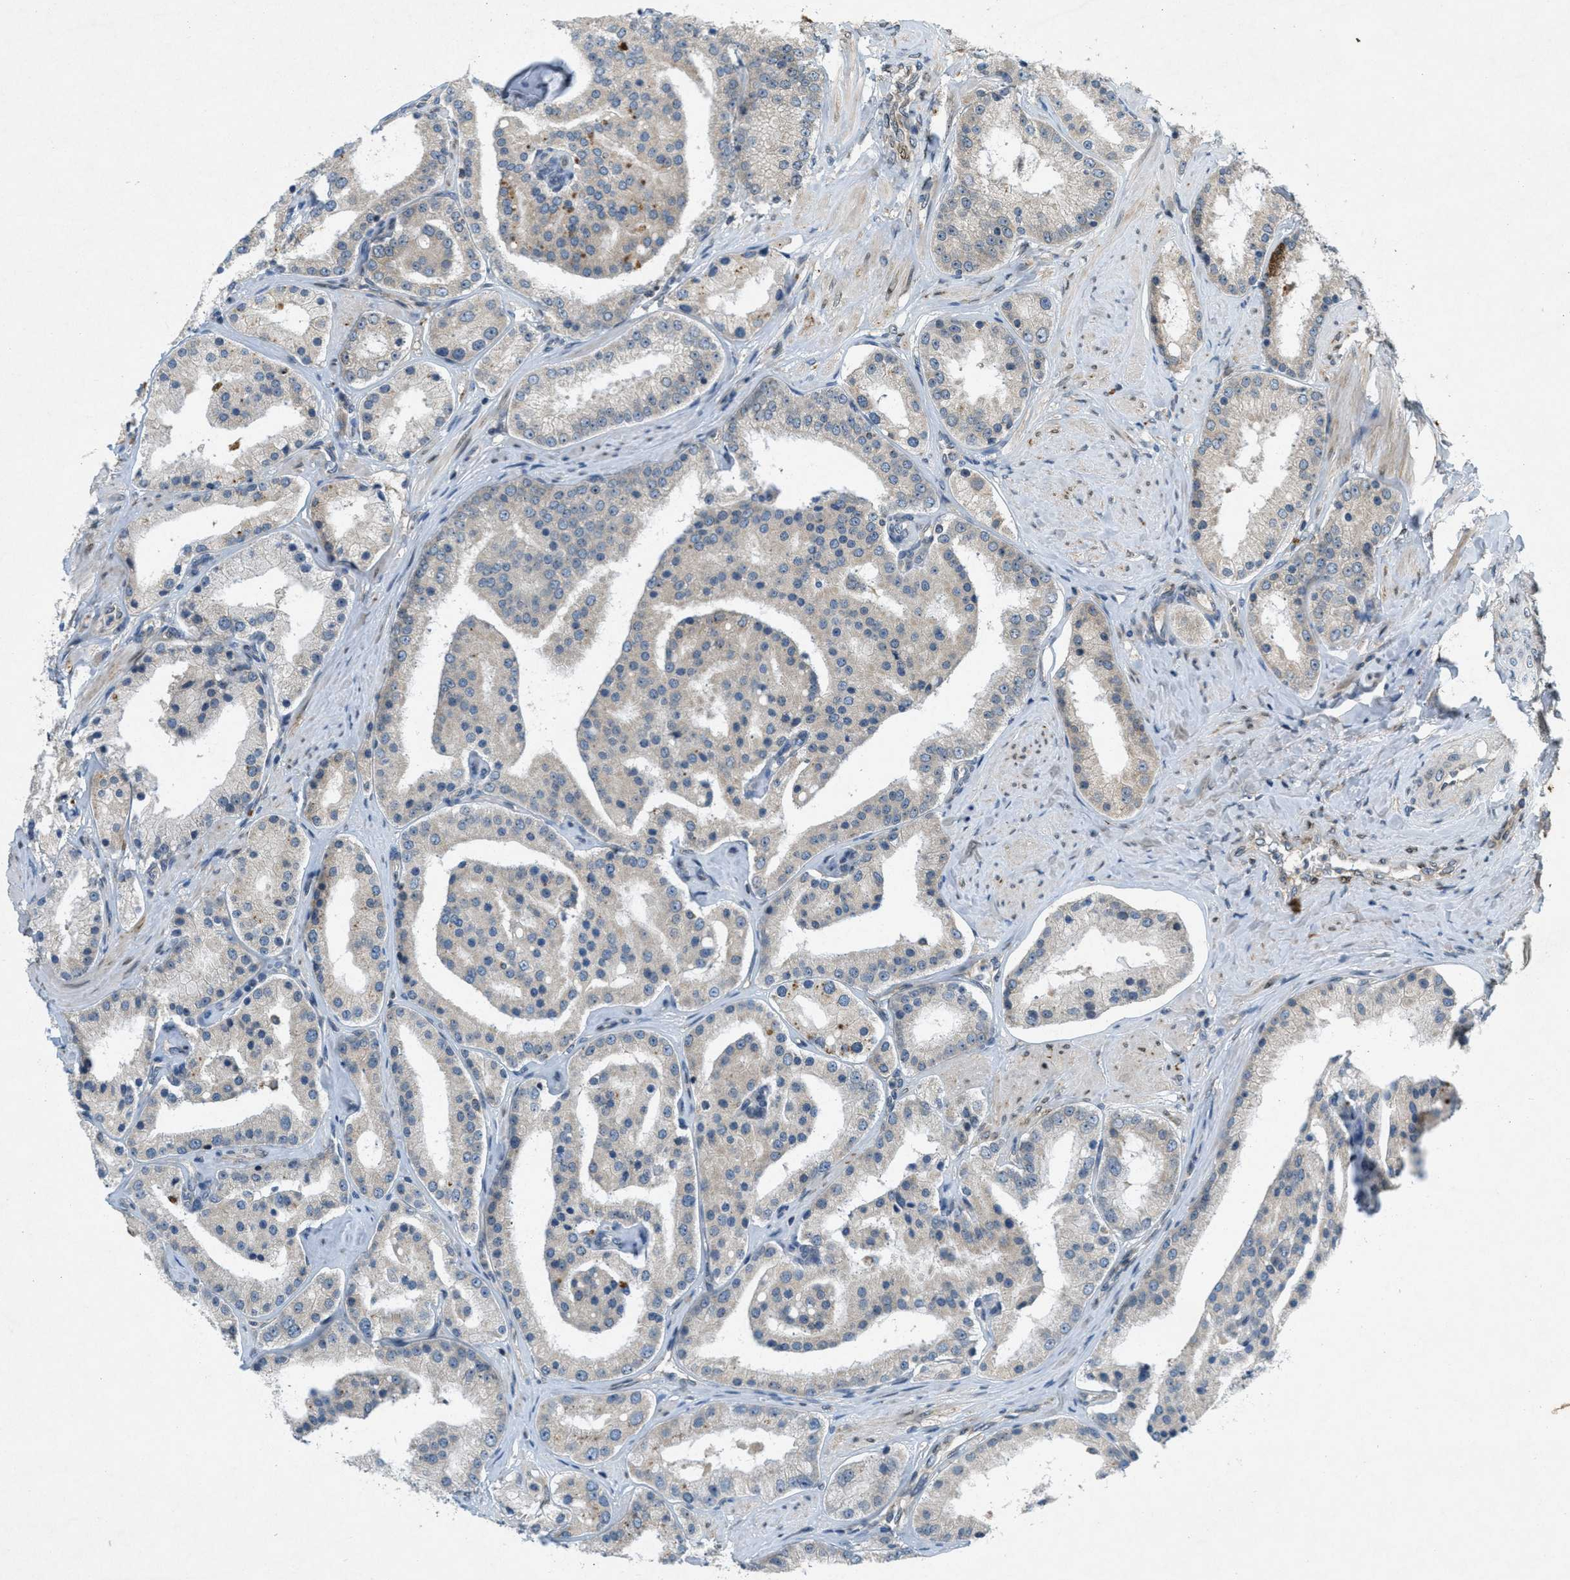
{"staining": {"intensity": "weak", "quantity": "<25%", "location": "cytoplasmic/membranous"}, "tissue": "prostate cancer", "cell_type": "Tumor cells", "image_type": "cancer", "snomed": [{"axis": "morphology", "description": "Adenocarcinoma, Low grade"}, {"axis": "topography", "description": "Prostate"}], "caption": "Immunohistochemical staining of prostate cancer (adenocarcinoma (low-grade)) demonstrates no significant positivity in tumor cells.", "gene": "SIGMAR1", "patient": {"sex": "male", "age": 63}}